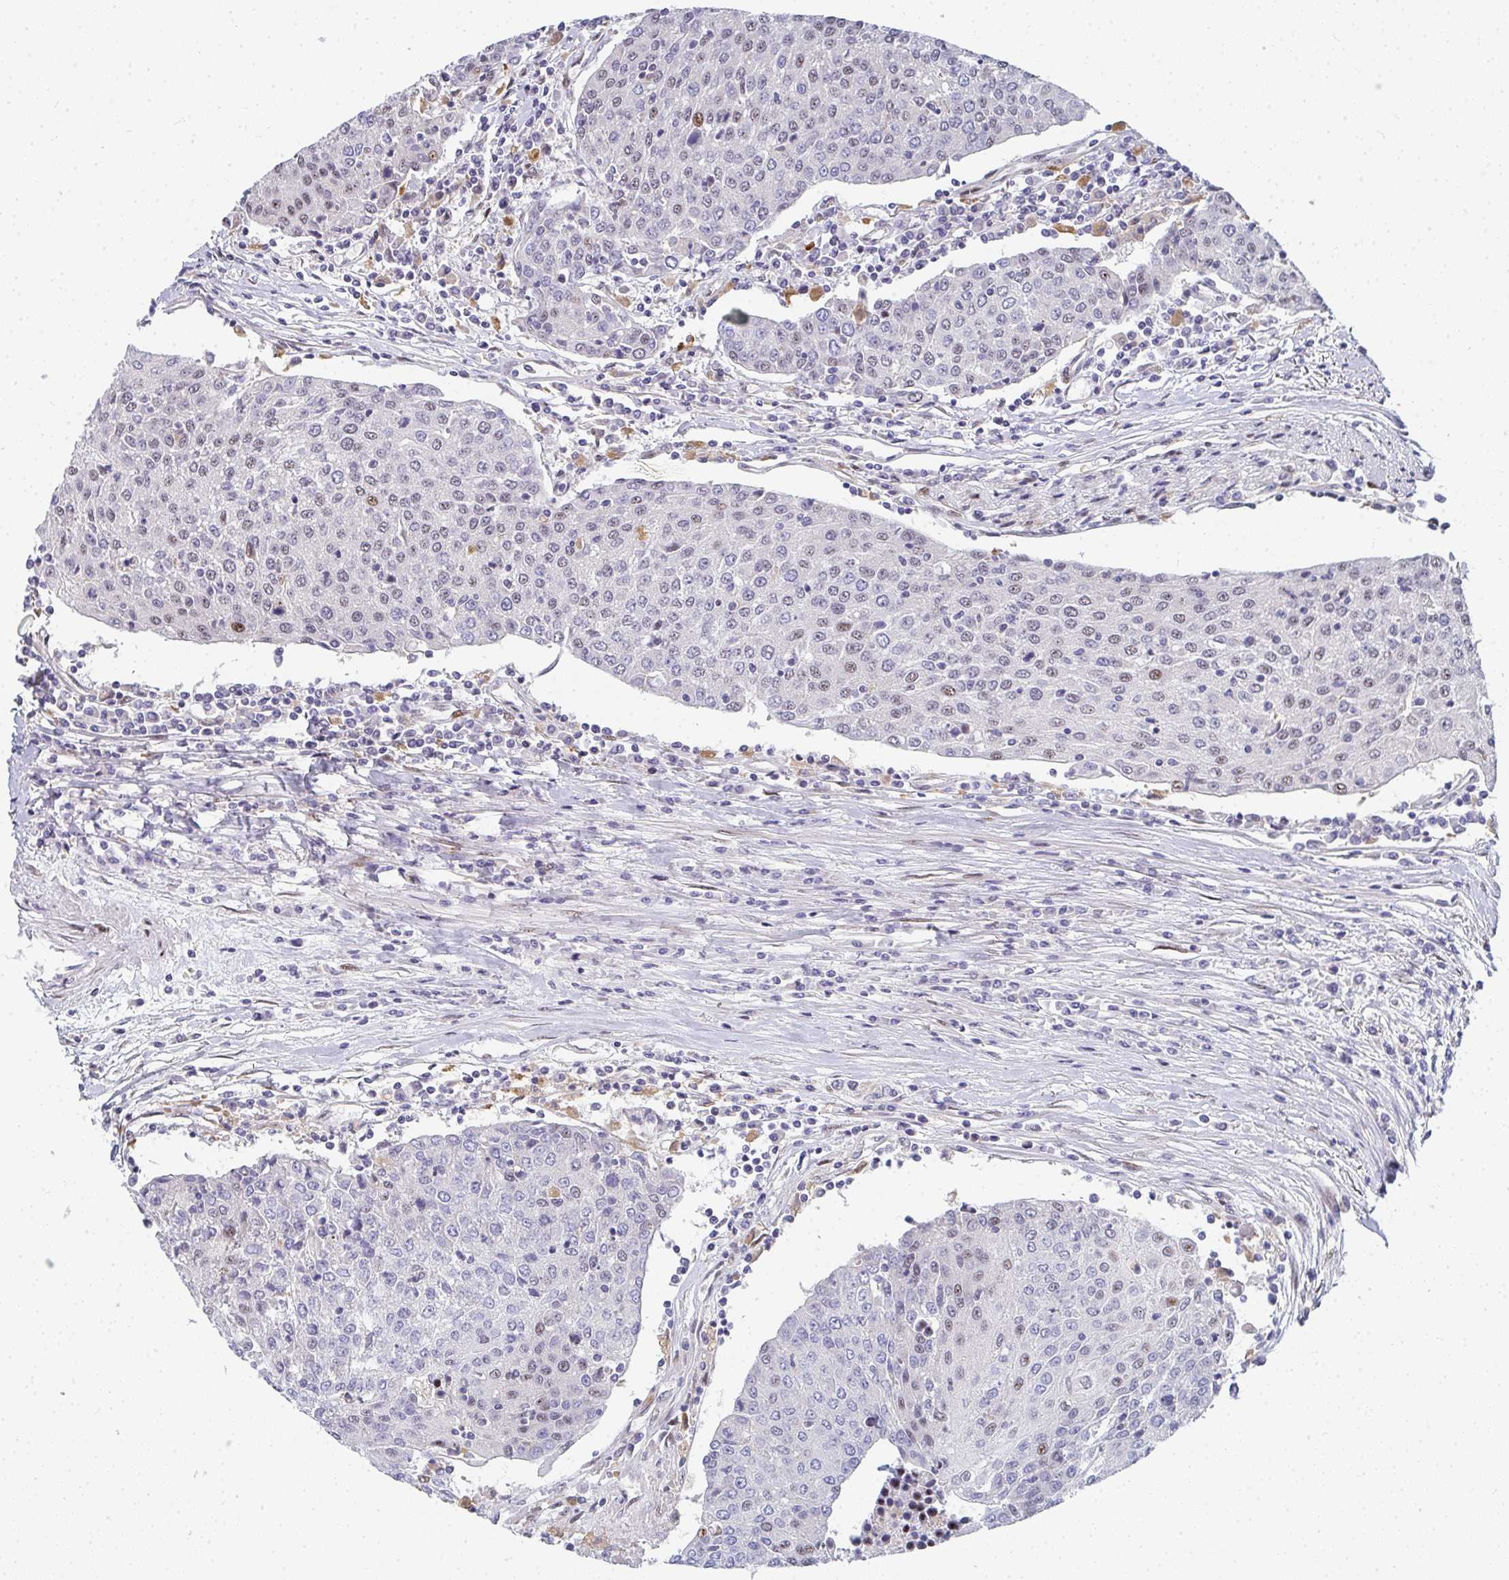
{"staining": {"intensity": "moderate", "quantity": "<25%", "location": "nuclear"}, "tissue": "urothelial cancer", "cell_type": "Tumor cells", "image_type": "cancer", "snomed": [{"axis": "morphology", "description": "Urothelial carcinoma, High grade"}, {"axis": "topography", "description": "Urinary bladder"}], "caption": "Immunohistochemistry (IHC) (DAB) staining of human urothelial cancer displays moderate nuclear protein positivity in about <25% of tumor cells.", "gene": "ZIC3", "patient": {"sex": "female", "age": 85}}